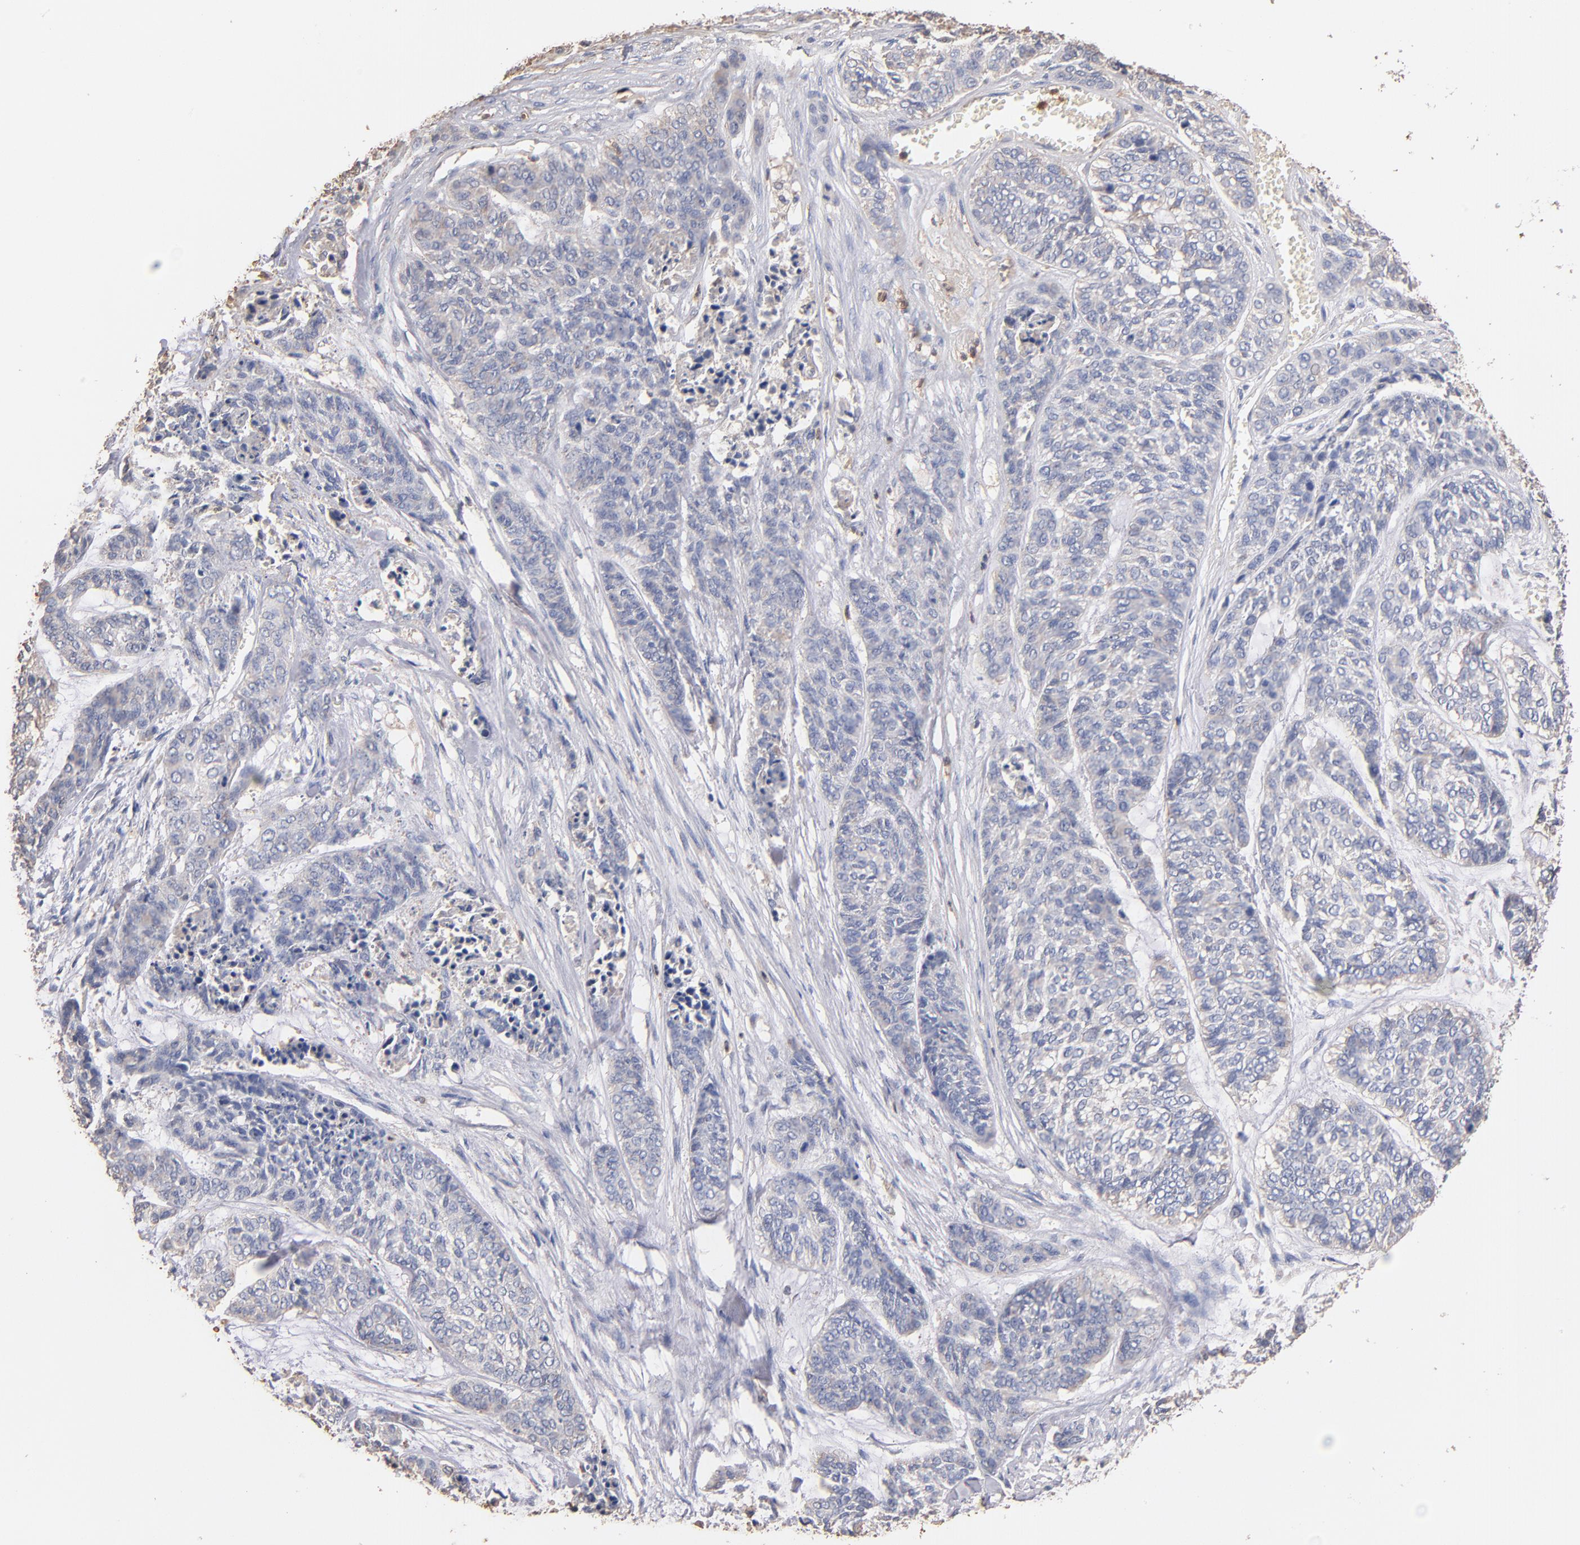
{"staining": {"intensity": "weak", "quantity": "<25%", "location": "cytoplasmic/membranous"}, "tissue": "skin cancer", "cell_type": "Tumor cells", "image_type": "cancer", "snomed": [{"axis": "morphology", "description": "Basal cell carcinoma"}, {"axis": "topography", "description": "Skin"}], "caption": "Photomicrograph shows no protein positivity in tumor cells of skin cancer (basal cell carcinoma) tissue.", "gene": "RO60", "patient": {"sex": "female", "age": 64}}